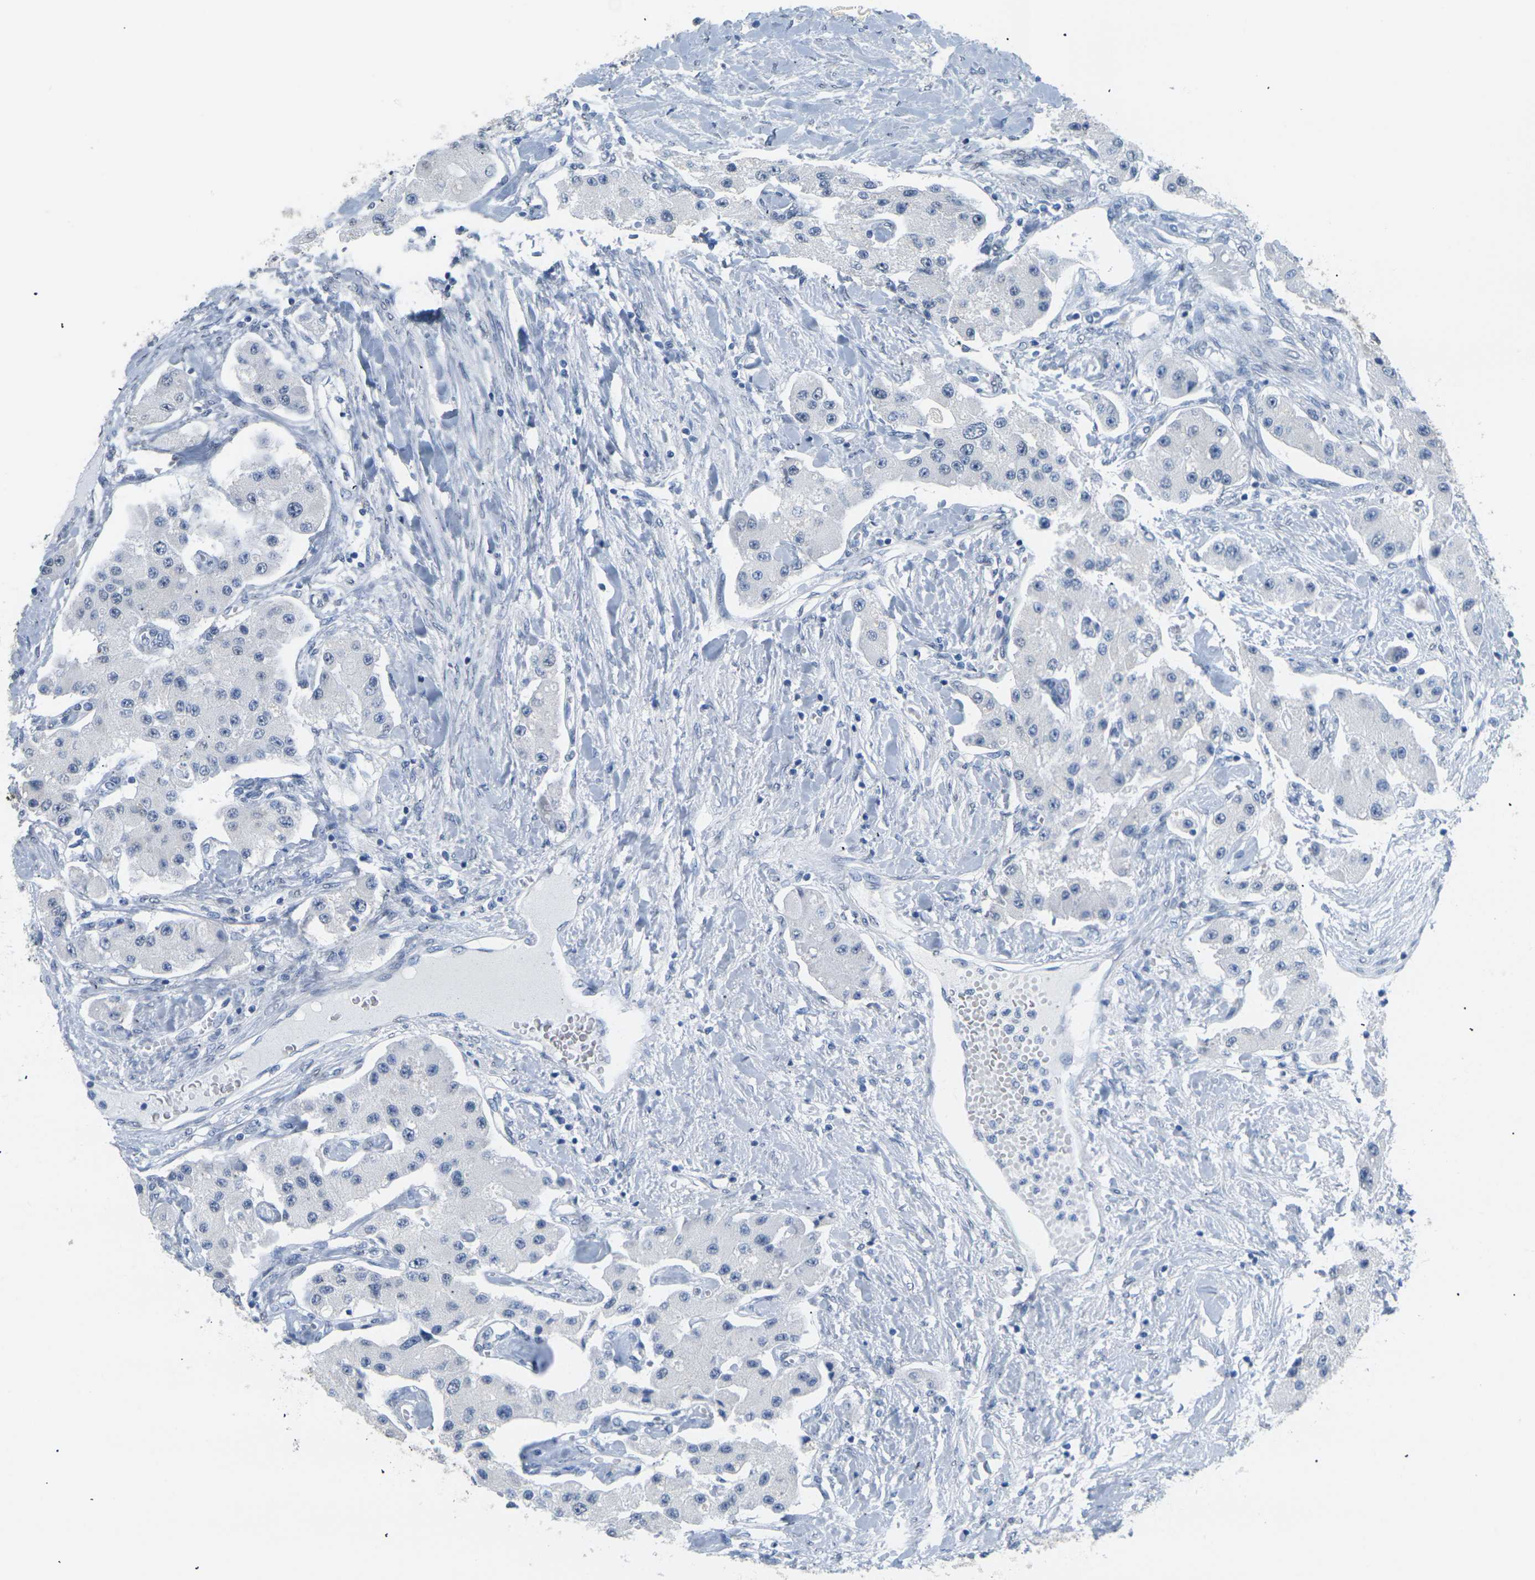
{"staining": {"intensity": "negative", "quantity": "none", "location": "none"}, "tissue": "carcinoid", "cell_type": "Tumor cells", "image_type": "cancer", "snomed": [{"axis": "morphology", "description": "Carcinoid, malignant, NOS"}, {"axis": "topography", "description": "Pancreas"}], "caption": "Immunohistochemistry (IHC) histopathology image of neoplastic tissue: human carcinoid (malignant) stained with DAB exhibits no significant protein staining in tumor cells.", "gene": "CTAG1A", "patient": {"sex": "male", "age": 41}}